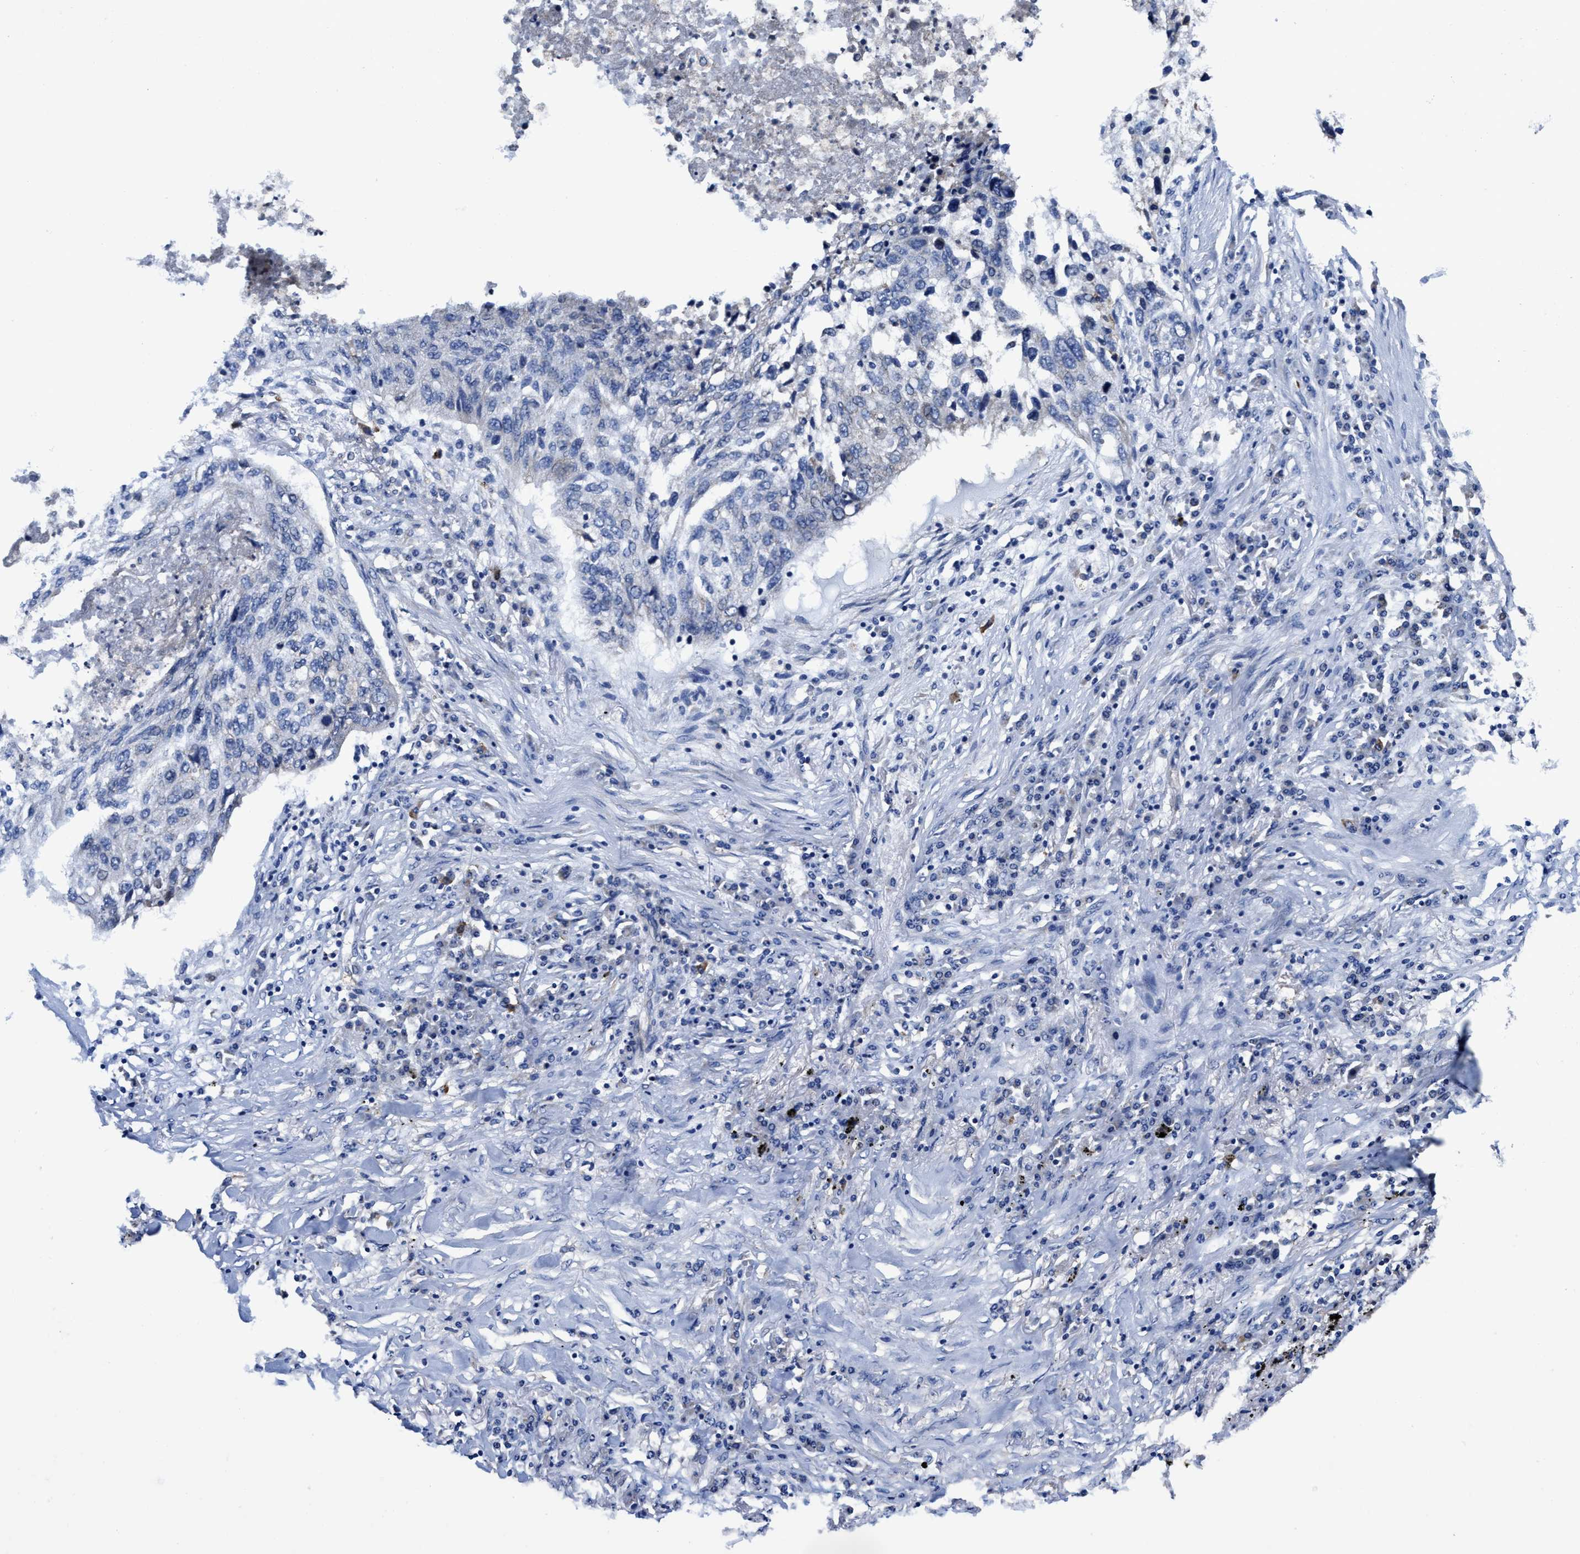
{"staining": {"intensity": "negative", "quantity": "none", "location": "none"}, "tissue": "lung cancer", "cell_type": "Tumor cells", "image_type": "cancer", "snomed": [{"axis": "morphology", "description": "Squamous cell carcinoma, NOS"}, {"axis": "topography", "description": "Lung"}], "caption": "The micrograph exhibits no significant expression in tumor cells of lung cancer. (DAB (3,3'-diaminobenzidine) immunohistochemistry visualized using brightfield microscopy, high magnification).", "gene": "TMEM30A", "patient": {"sex": "female", "age": 63}}